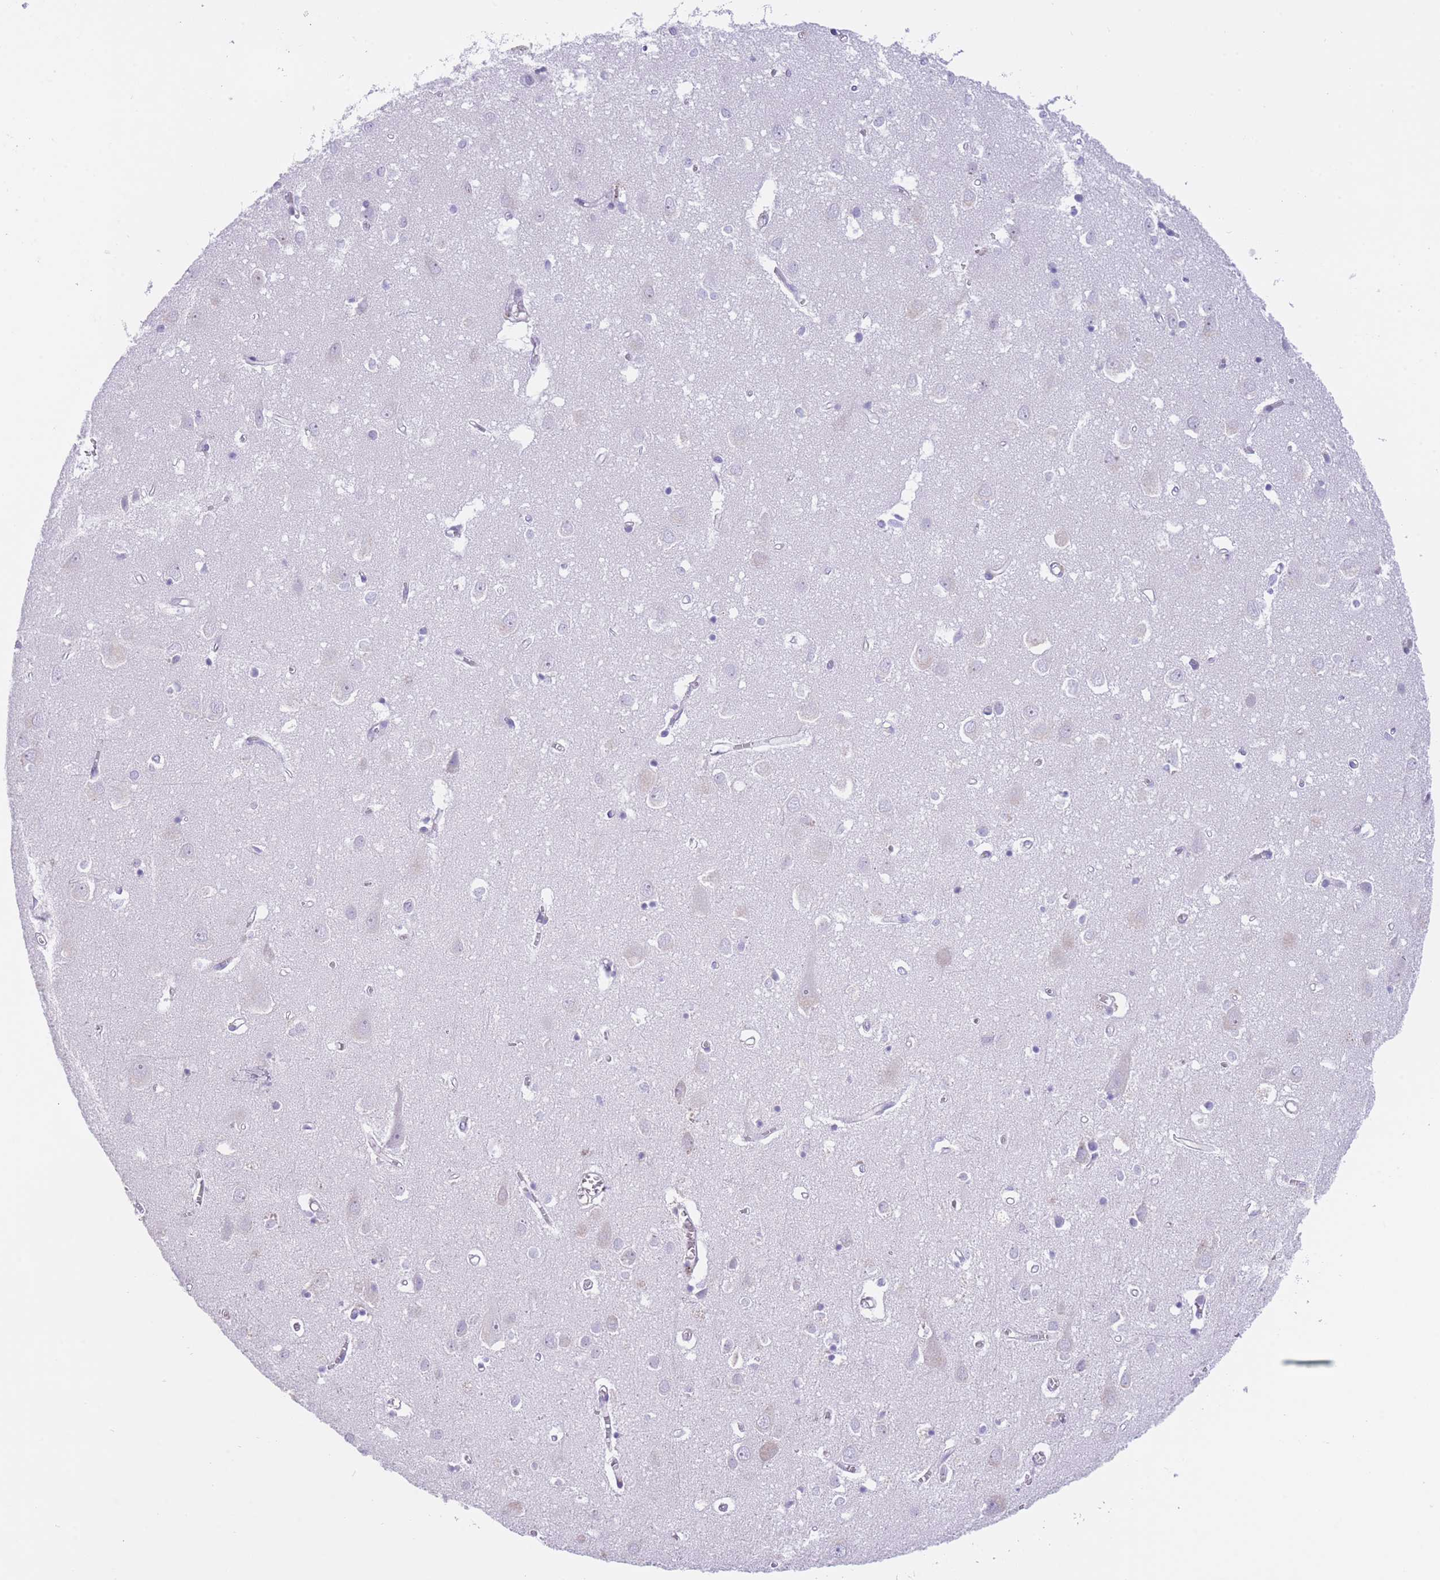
{"staining": {"intensity": "negative", "quantity": "none", "location": "none"}, "tissue": "cerebral cortex", "cell_type": "Endothelial cells", "image_type": "normal", "snomed": [{"axis": "morphology", "description": "Normal tissue, NOS"}, {"axis": "topography", "description": "Cerebral cortex"}], "caption": "This micrograph is of normal cerebral cortex stained with immunohistochemistry to label a protein in brown with the nuclei are counter-stained blue. There is no expression in endothelial cells.", "gene": "ENSG00000289258", "patient": {"sex": "male", "age": 70}}